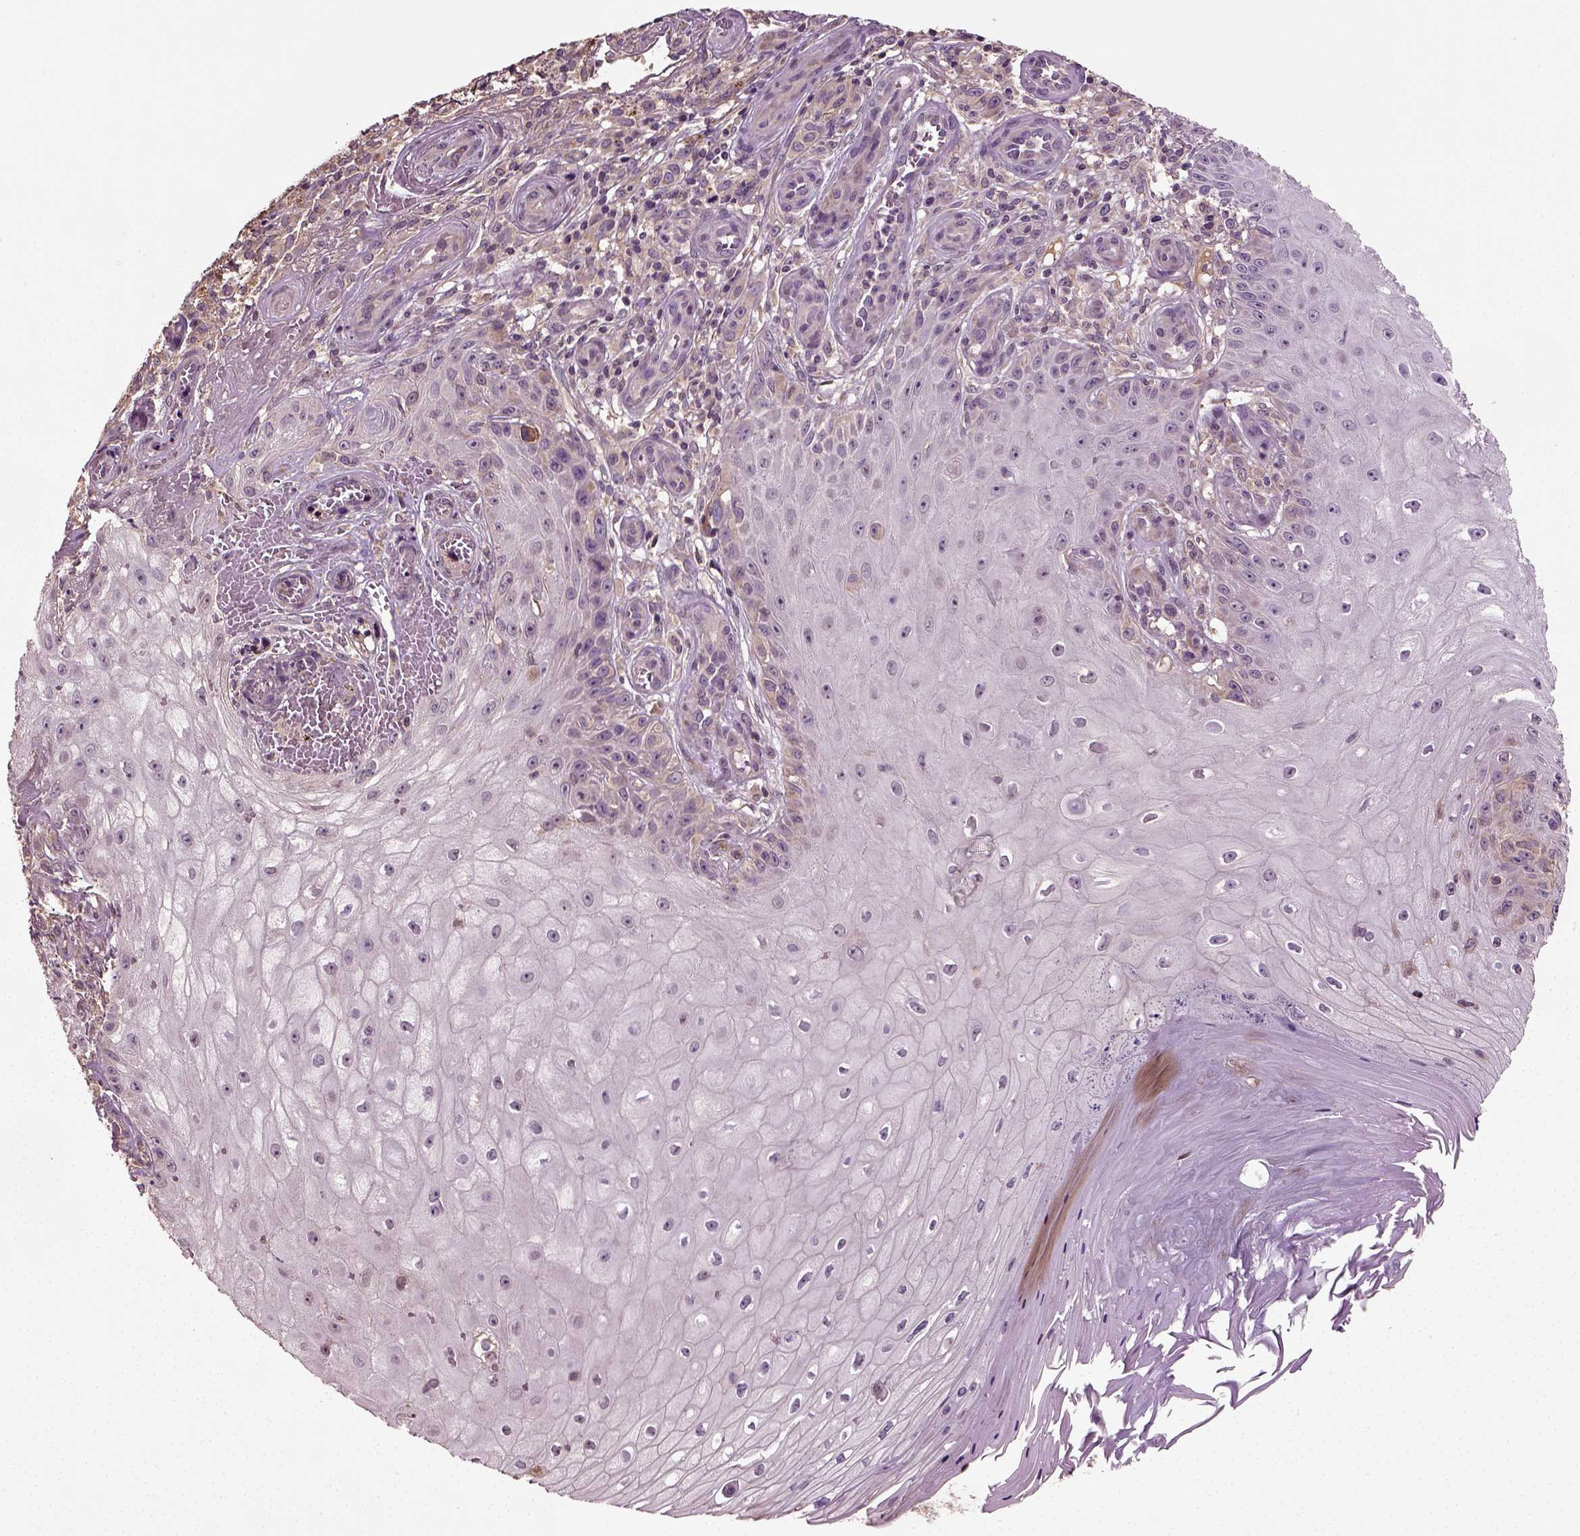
{"staining": {"intensity": "moderate", "quantity": "<25%", "location": "cytoplasmic/membranous"}, "tissue": "melanoma", "cell_type": "Tumor cells", "image_type": "cancer", "snomed": [{"axis": "morphology", "description": "Malignant melanoma, NOS"}, {"axis": "topography", "description": "Skin"}], "caption": "Human melanoma stained with a protein marker shows moderate staining in tumor cells.", "gene": "ERV3-1", "patient": {"sex": "female", "age": 53}}